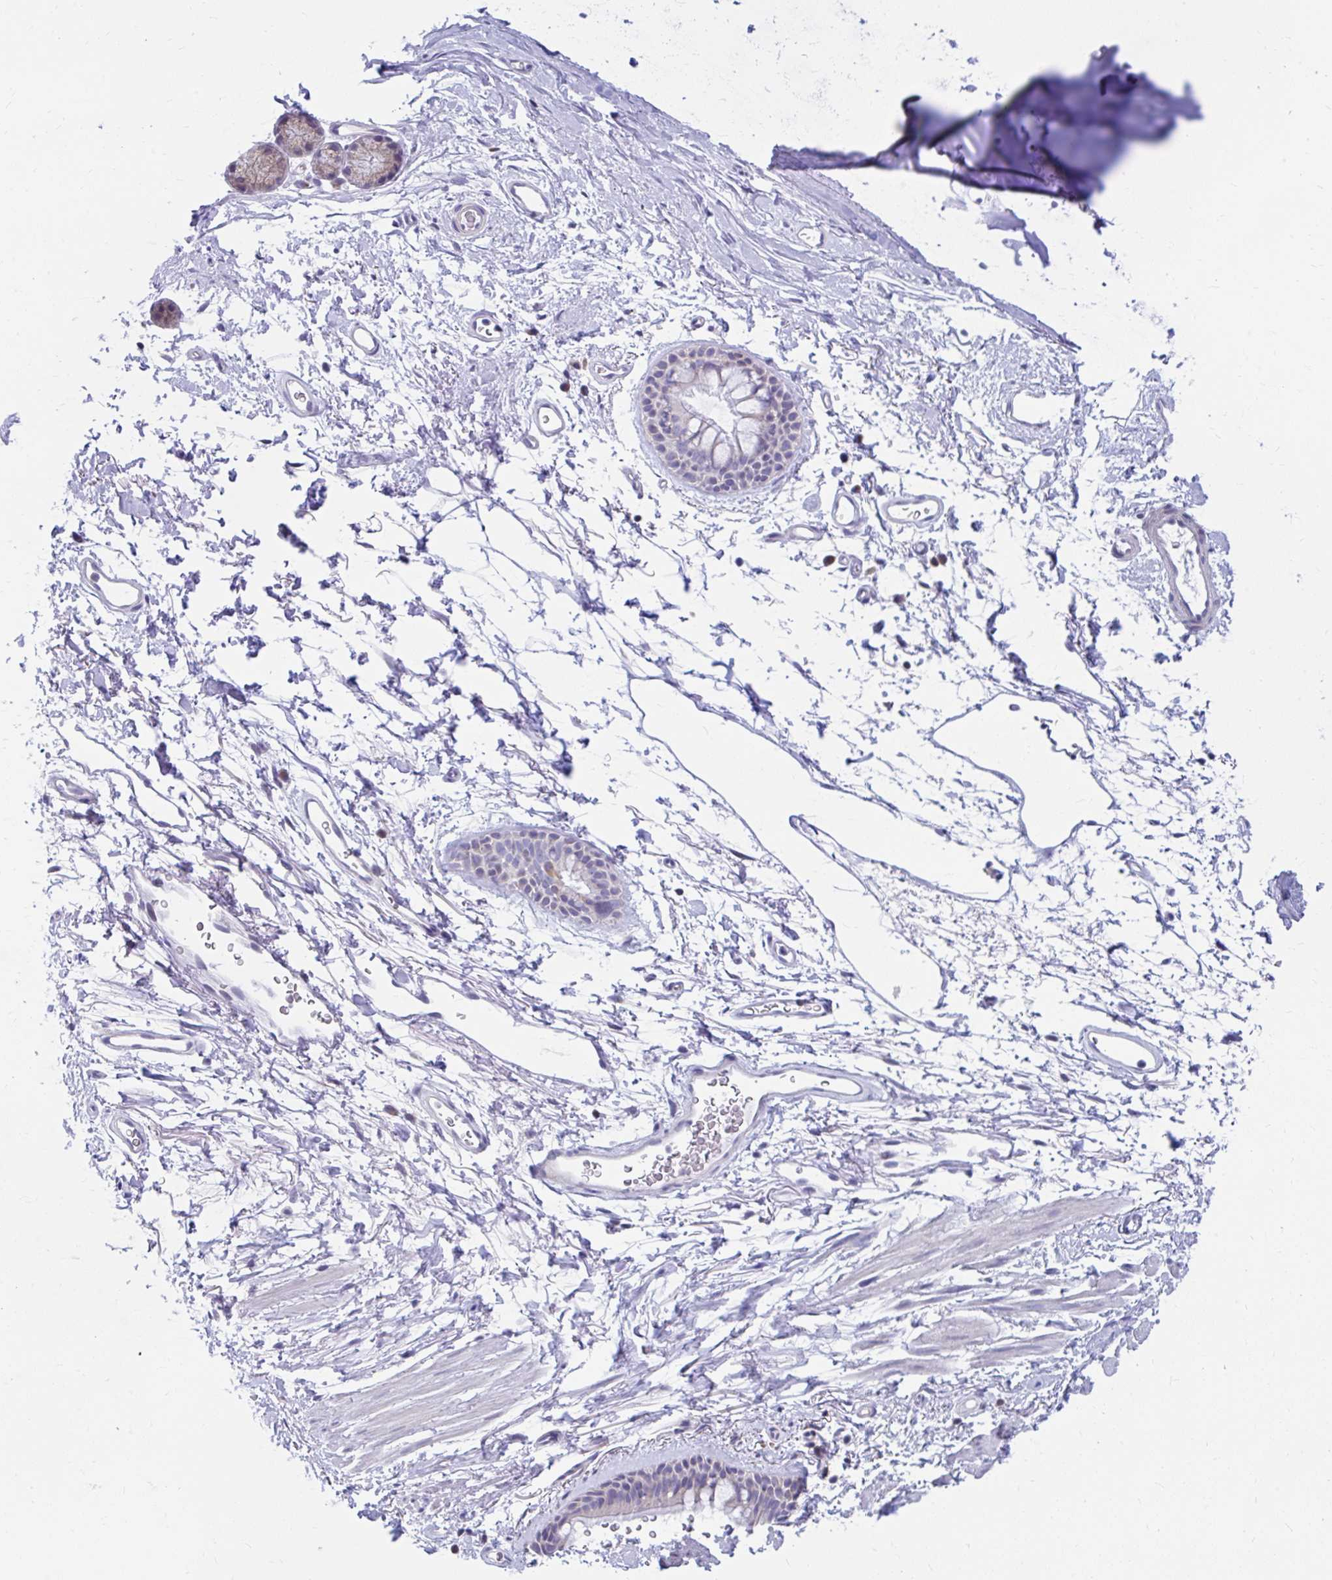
{"staining": {"intensity": "negative", "quantity": "none", "location": "none"}, "tissue": "bronchus", "cell_type": "Respiratory epithelial cells", "image_type": "normal", "snomed": [{"axis": "morphology", "description": "Normal tissue, NOS"}, {"axis": "topography", "description": "Lymph node"}, {"axis": "topography", "description": "Cartilage tissue"}, {"axis": "topography", "description": "Bronchus"}], "caption": "Respiratory epithelial cells are negative for brown protein staining in normal bronchus. (DAB (3,3'-diaminobenzidine) immunohistochemistry (IHC) visualized using brightfield microscopy, high magnification).", "gene": "RADIL", "patient": {"sex": "female", "age": 70}}